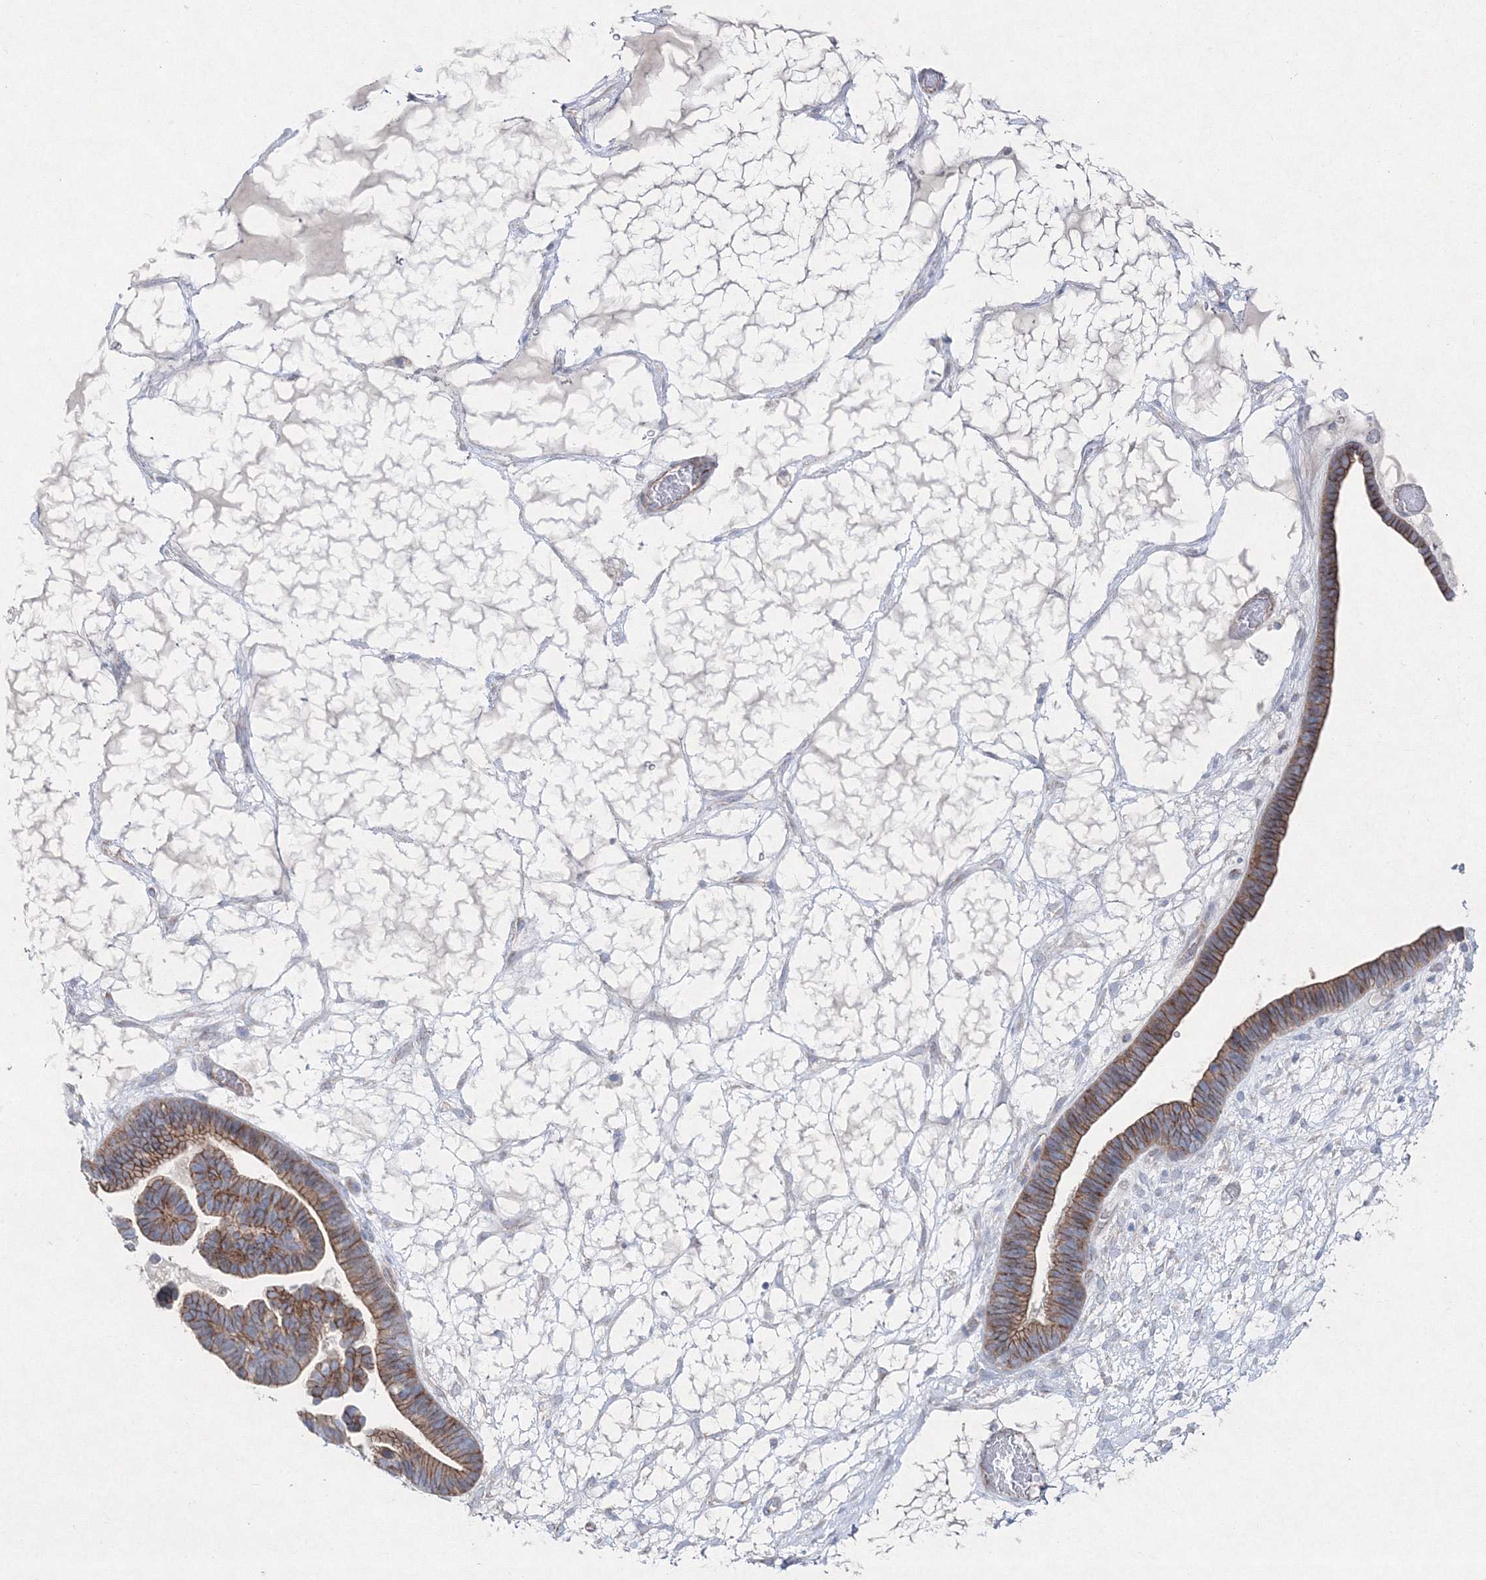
{"staining": {"intensity": "moderate", "quantity": ">75%", "location": "cytoplasmic/membranous"}, "tissue": "ovarian cancer", "cell_type": "Tumor cells", "image_type": "cancer", "snomed": [{"axis": "morphology", "description": "Cystadenocarcinoma, serous, NOS"}, {"axis": "topography", "description": "Ovary"}], "caption": "The micrograph exhibits immunohistochemical staining of ovarian serous cystadenocarcinoma. There is moderate cytoplasmic/membranous positivity is identified in about >75% of tumor cells.", "gene": "NAA40", "patient": {"sex": "female", "age": 56}}